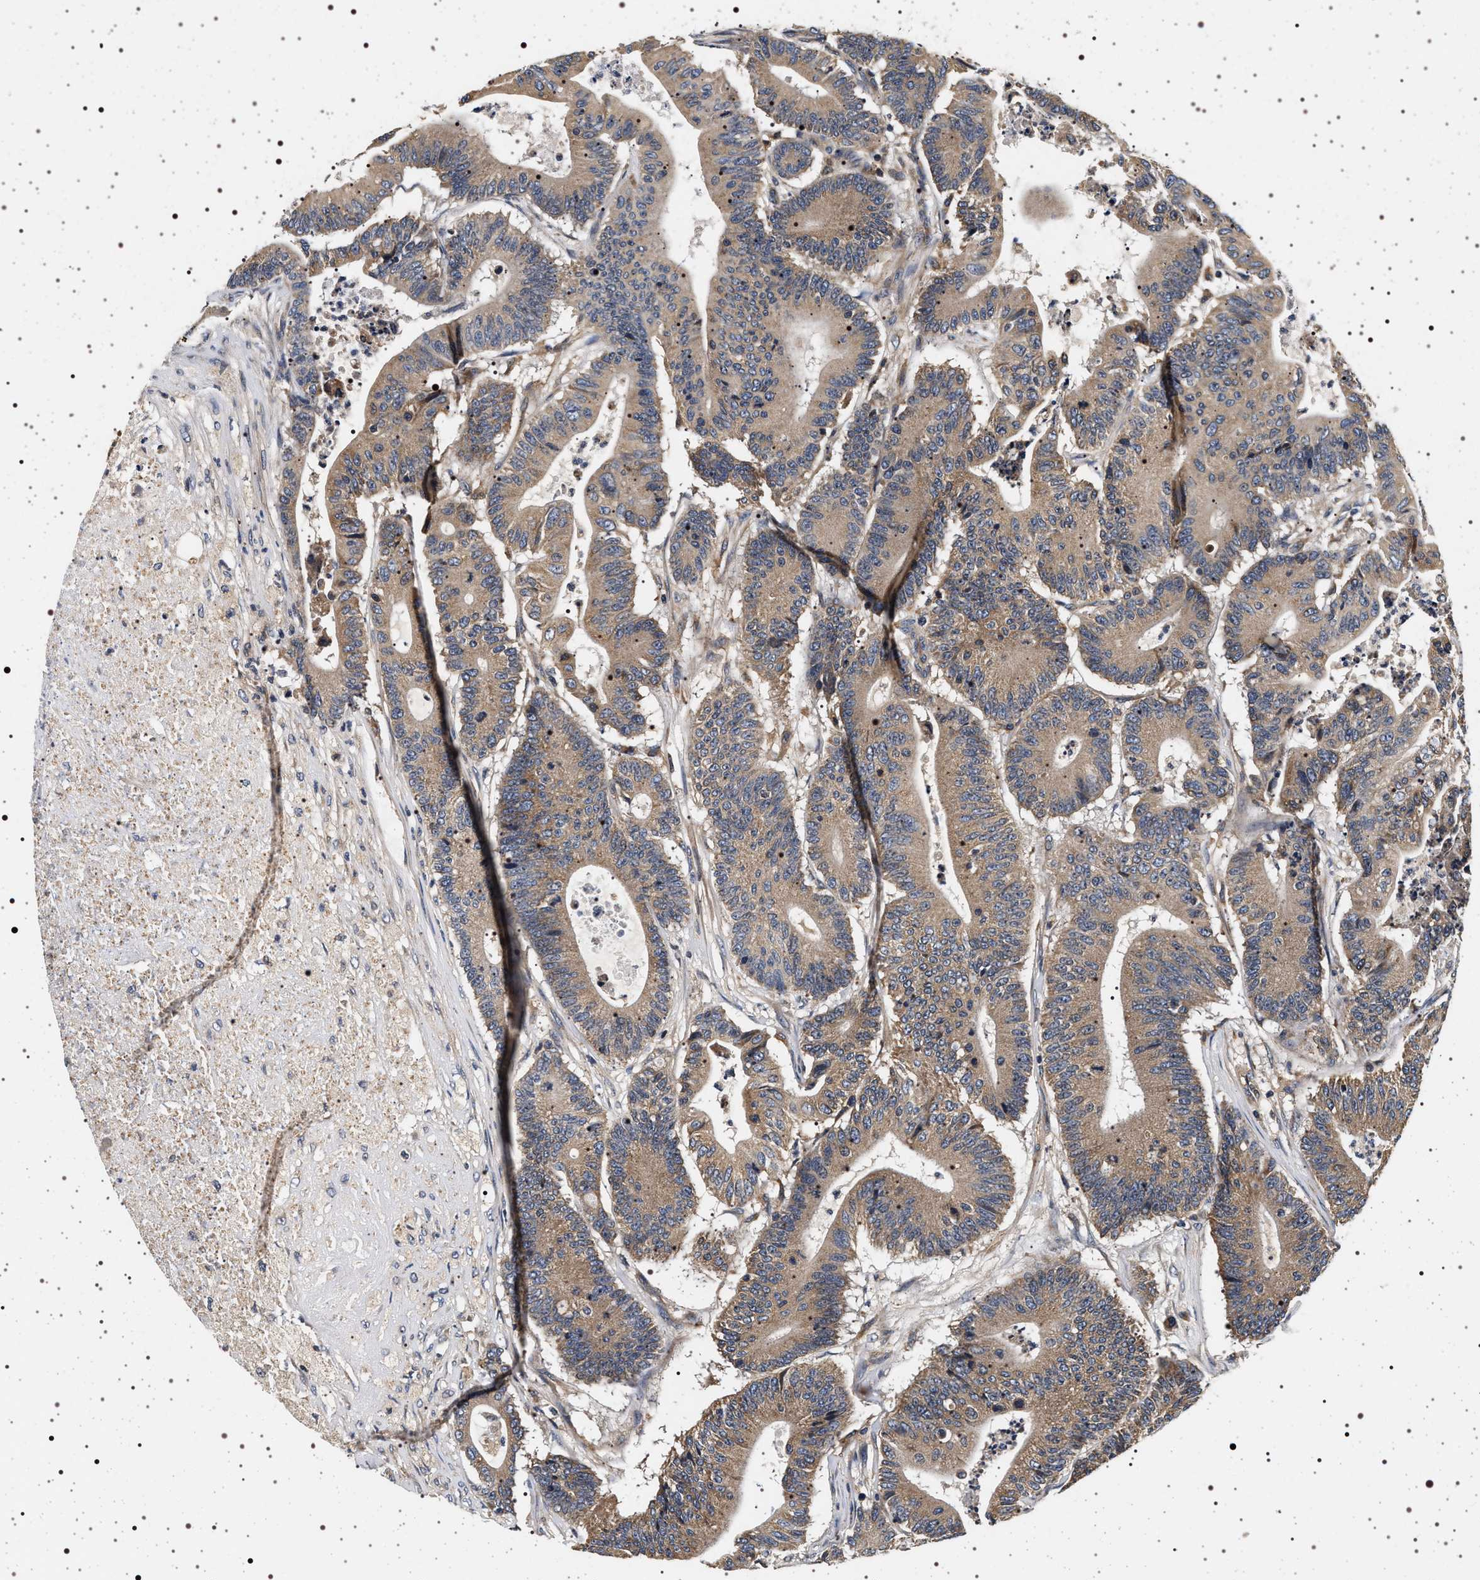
{"staining": {"intensity": "moderate", "quantity": ">75%", "location": "cytoplasmic/membranous"}, "tissue": "colorectal cancer", "cell_type": "Tumor cells", "image_type": "cancer", "snomed": [{"axis": "morphology", "description": "Adenocarcinoma, NOS"}, {"axis": "topography", "description": "Colon"}], "caption": "This photomicrograph exhibits immunohistochemistry staining of human colorectal adenocarcinoma, with medium moderate cytoplasmic/membranous expression in about >75% of tumor cells.", "gene": "DCBLD2", "patient": {"sex": "female", "age": 84}}